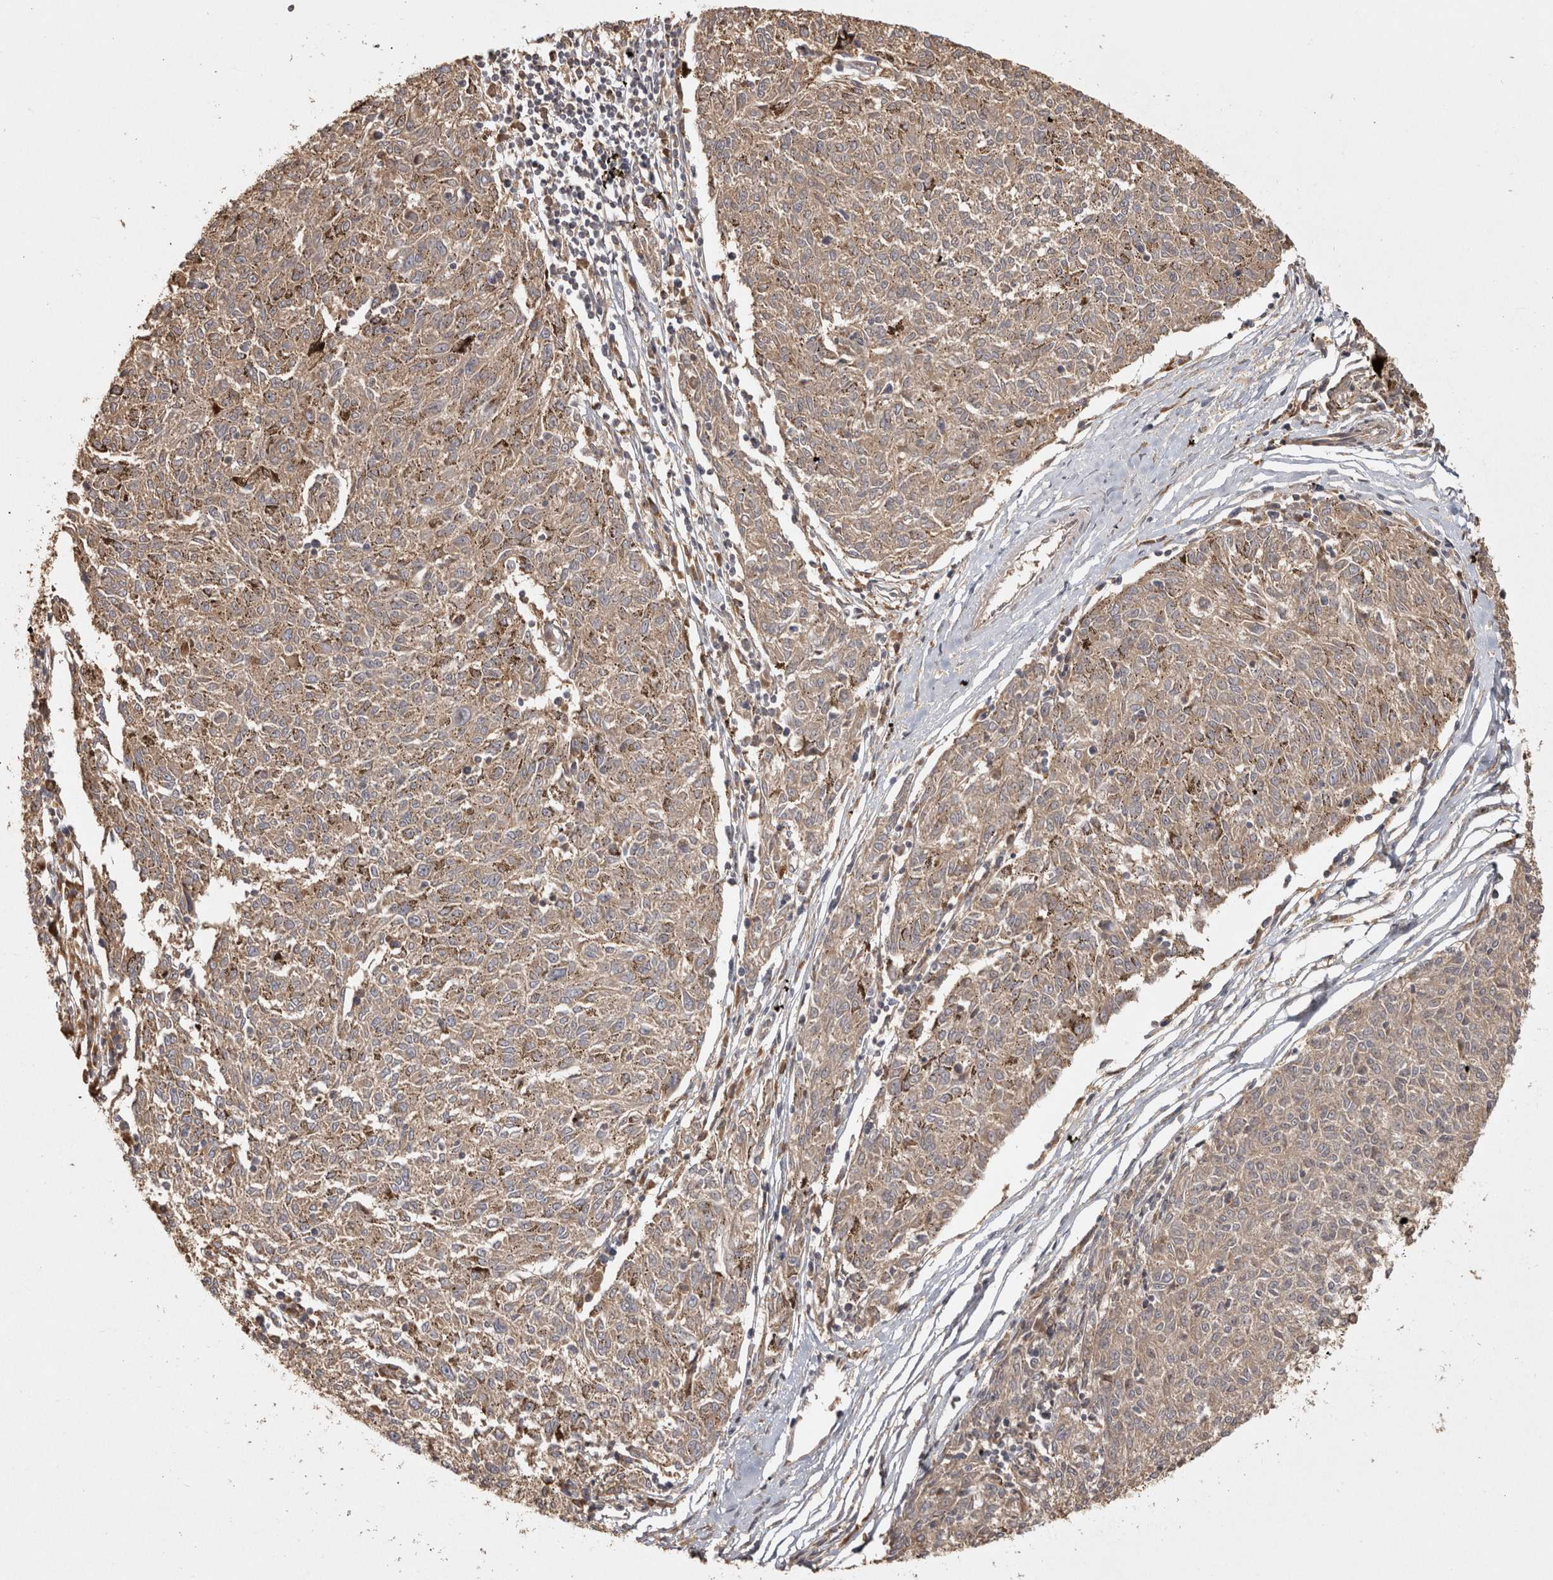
{"staining": {"intensity": "weak", "quantity": ">75%", "location": "cytoplasmic/membranous"}, "tissue": "melanoma", "cell_type": "Tumor cells", "image_type": "cancer", "snomed": [{"axis": "morphology", "description": "Malignant melanoma, NOS"}, {"axis": "topography", "description": "Skin"}], "caption": "Melanoma stained for a protein (brown) reveals weak cytoplasmic/membranous positive expression in approximately >75% of tumor cells.", "gene": "CAMSAP2", "patient": {"sex": "female", "age": 72}}